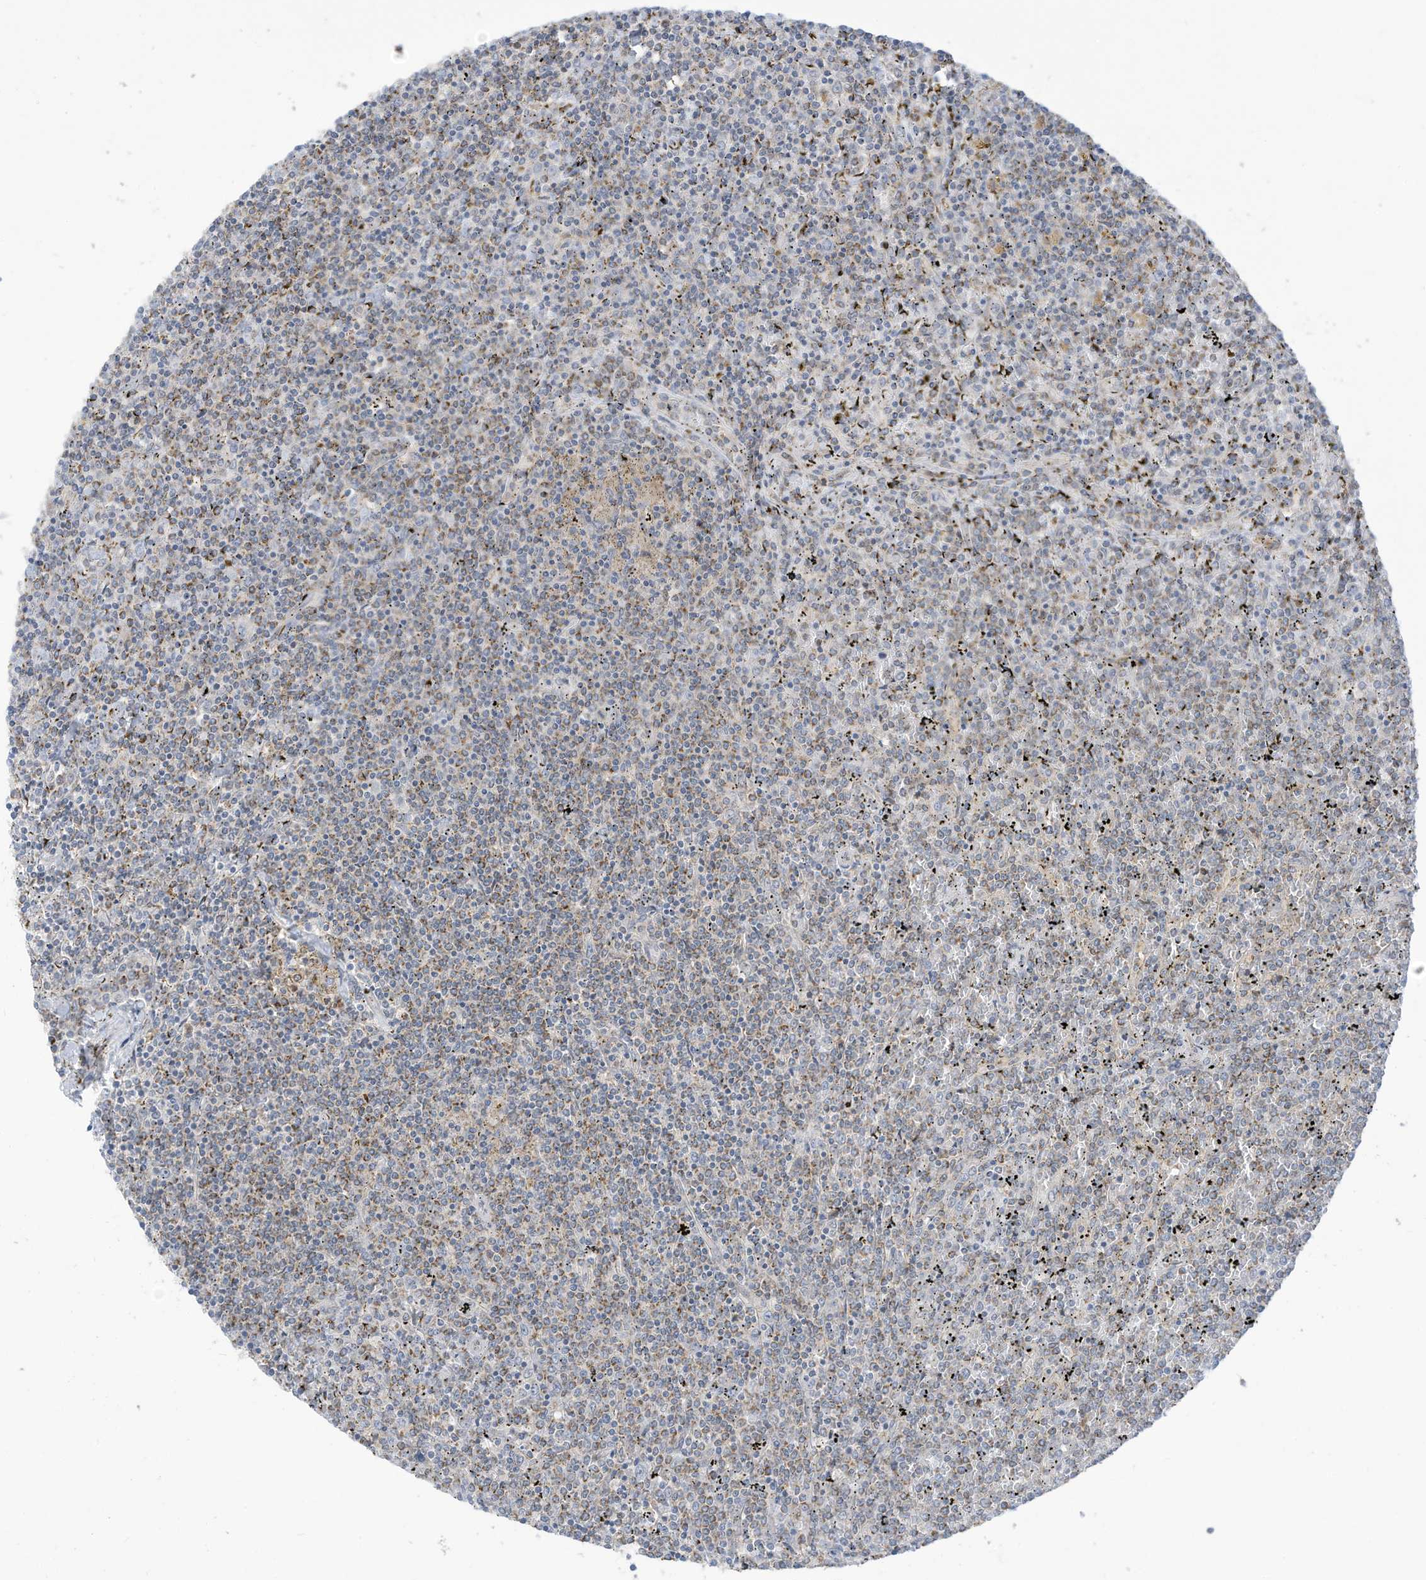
{"staining": {"intensity": "weak", "quantity": "25%-75%", "location": "cytoplasmic/membranous"}, "tissue": "lymphoma", "cell_type": "Tumor cells", "image_type": "cancer", "snomed": [{"axis": "morphology", "description": "Malignant lymphoma, non-Hodgkin's type, Low grade"}, {"axis": "topography", "description": "Spleen"}], "caption": "Protein analysis of low-grade malignant lymphoma, non-Hodgkin's type tissue shows weak cytoplasmic/membranous expression in about 25%-75% of tumor cells.", "gene": "LRRN2", "patient": {"sex": "female", "age": 19}}